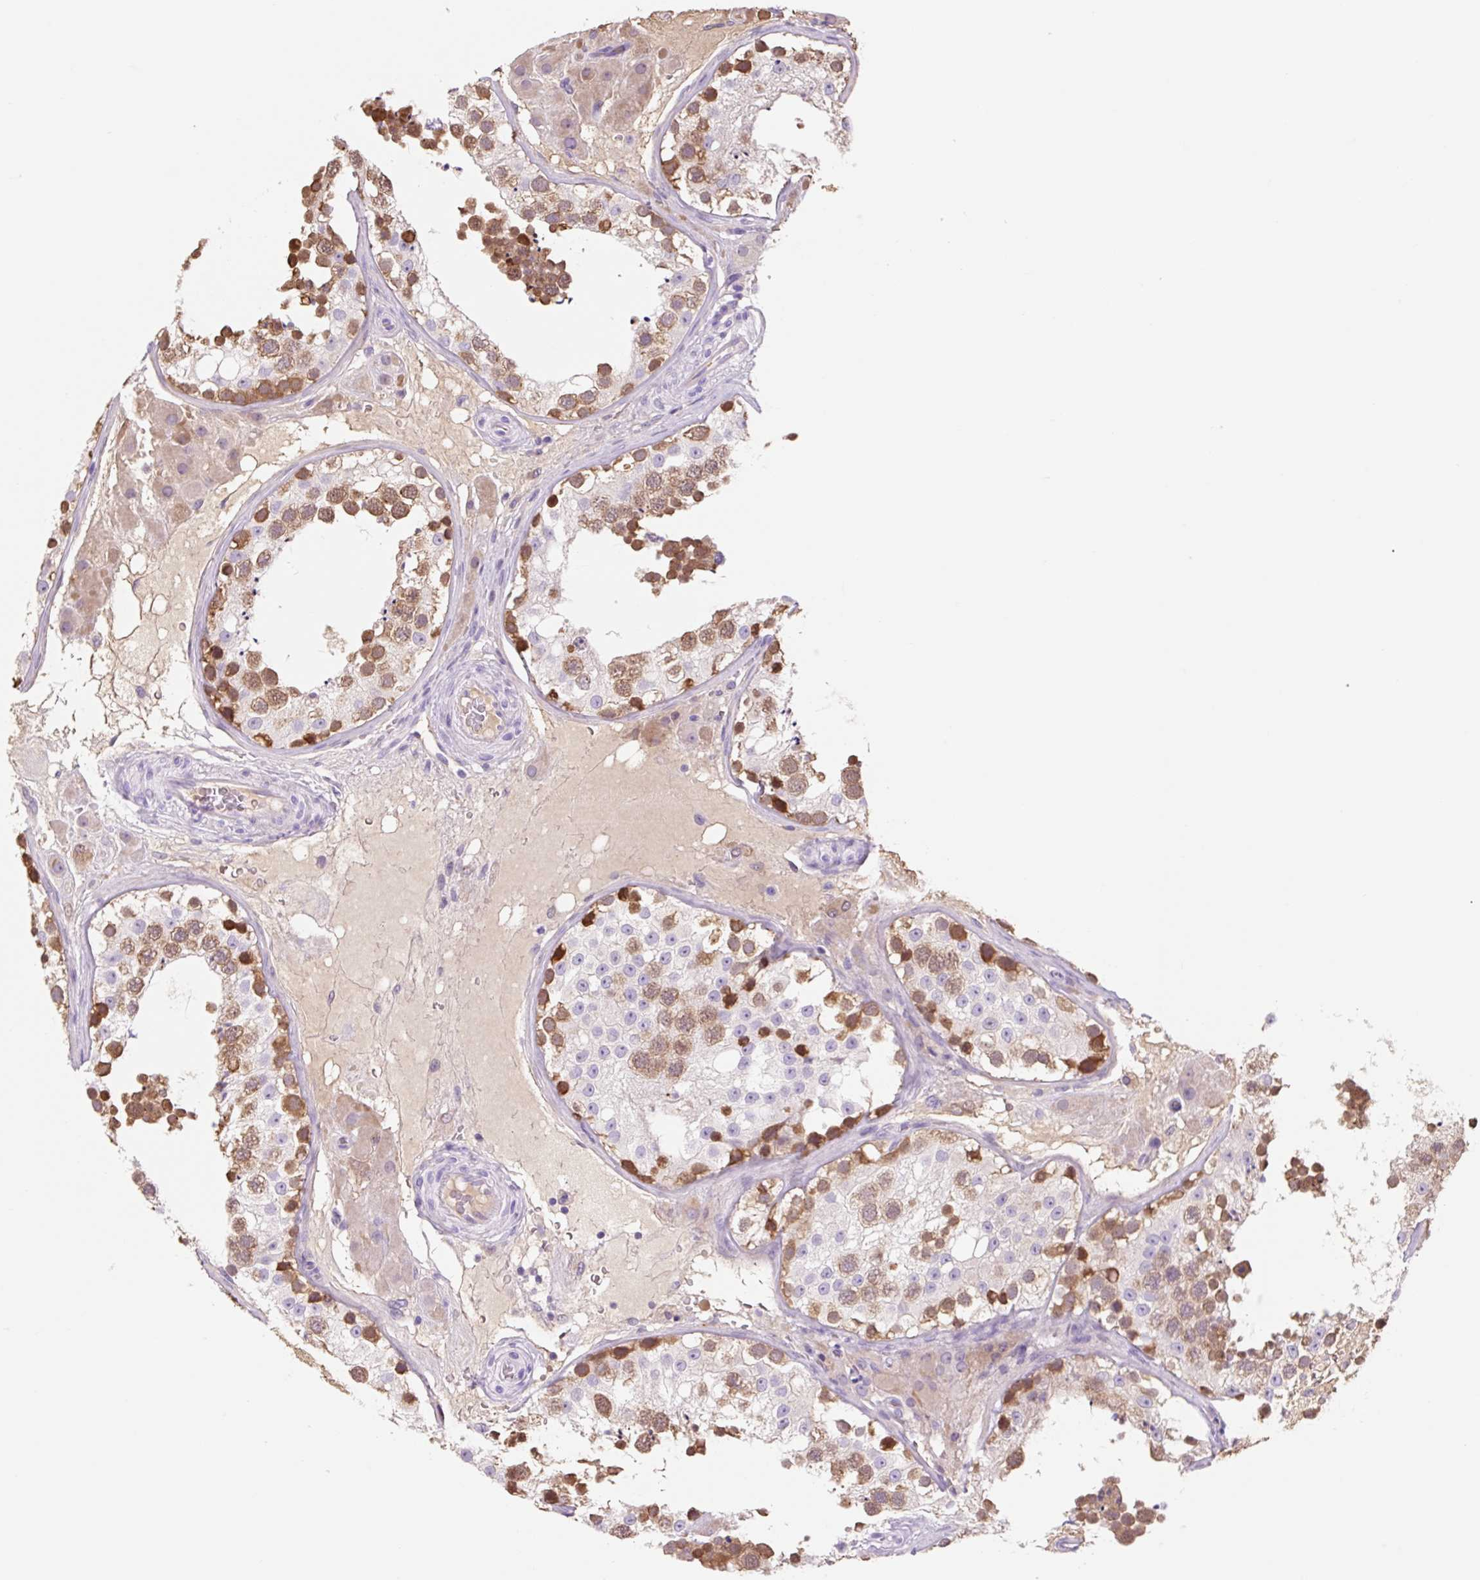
{"staining": {"intensity": "strong", "quantity": "25%-75%", "location": "cytoplasmic/membranous,nuclear"}, "tissue": "testis", "cell_type": "Cells in seminiferous ducts", "image_type": "normal", "snomed": [{"axis": "morphology", "description": "Normal tissue, NOS"}, {"axis": "topography", "description": "Testis"}], "caption": "Protein analysis of benign testis reveals strong cytoplasmic/membranous,nuclear expression in approximately 25%-75% of cells in seminiferous ducts.", "gene": "ZNF121", "patient": {"sex": "male", "age": 26}}